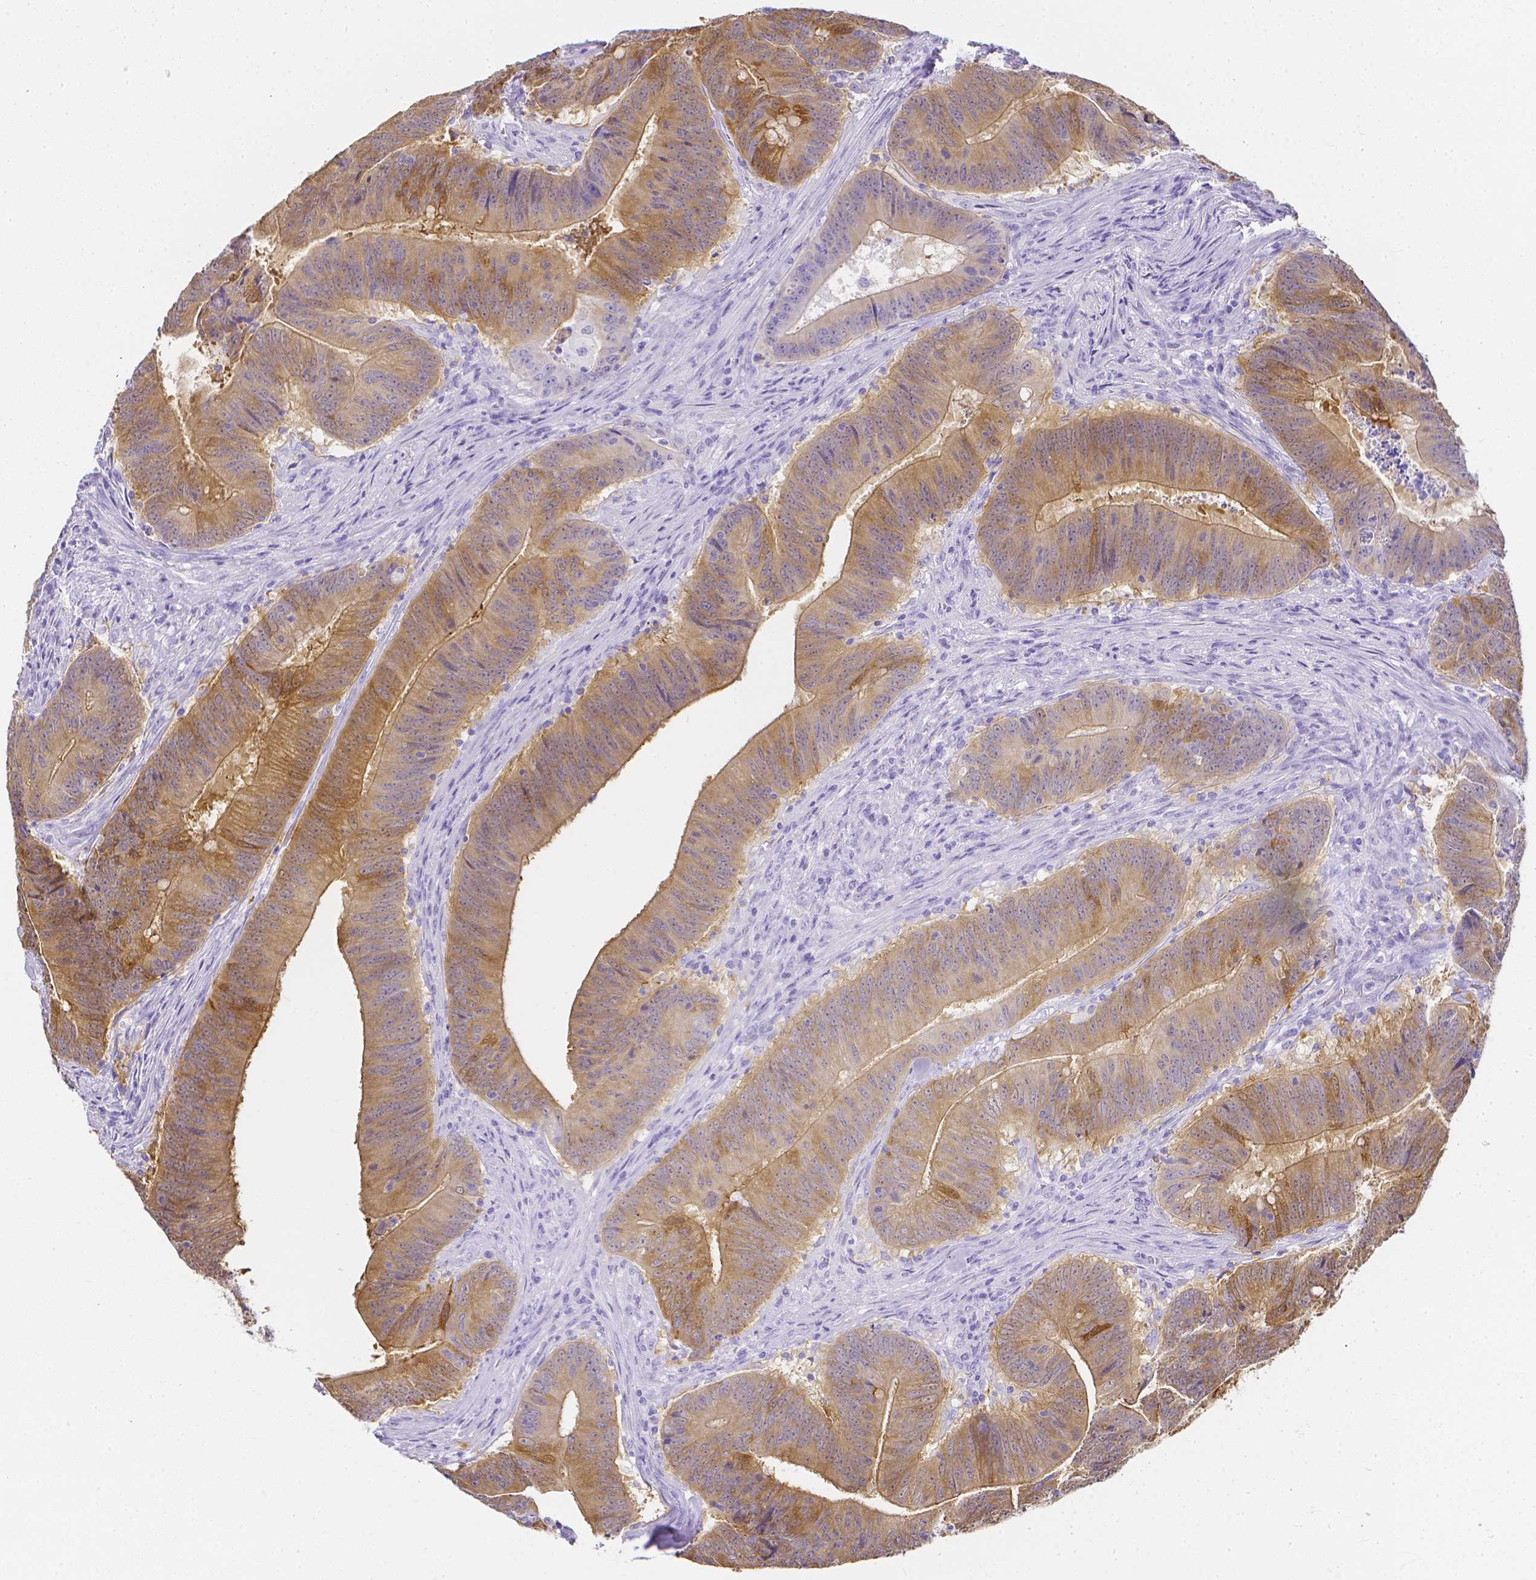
{"staining": {"intensity": "weak", "quantity": ">75%", "location": "cytoplasmic/membranous,nuclear"}, "tissue": "colorectal cancer", "cell_type": "Tumor cells", "image_type": "cancer", "snomed": [{"axis": "morphology", "description": "Adenocarcinoma, NOS"}, {"axis": "topography", "description": "Colon"}], "caption": "A brown stain highlights weak cytoplasmic/membranous and nuclear positivity of a protein in colorectal cancer tumor cells.", "gene": "LGALS4", "patient": {"sex": "female", "age": 87}}